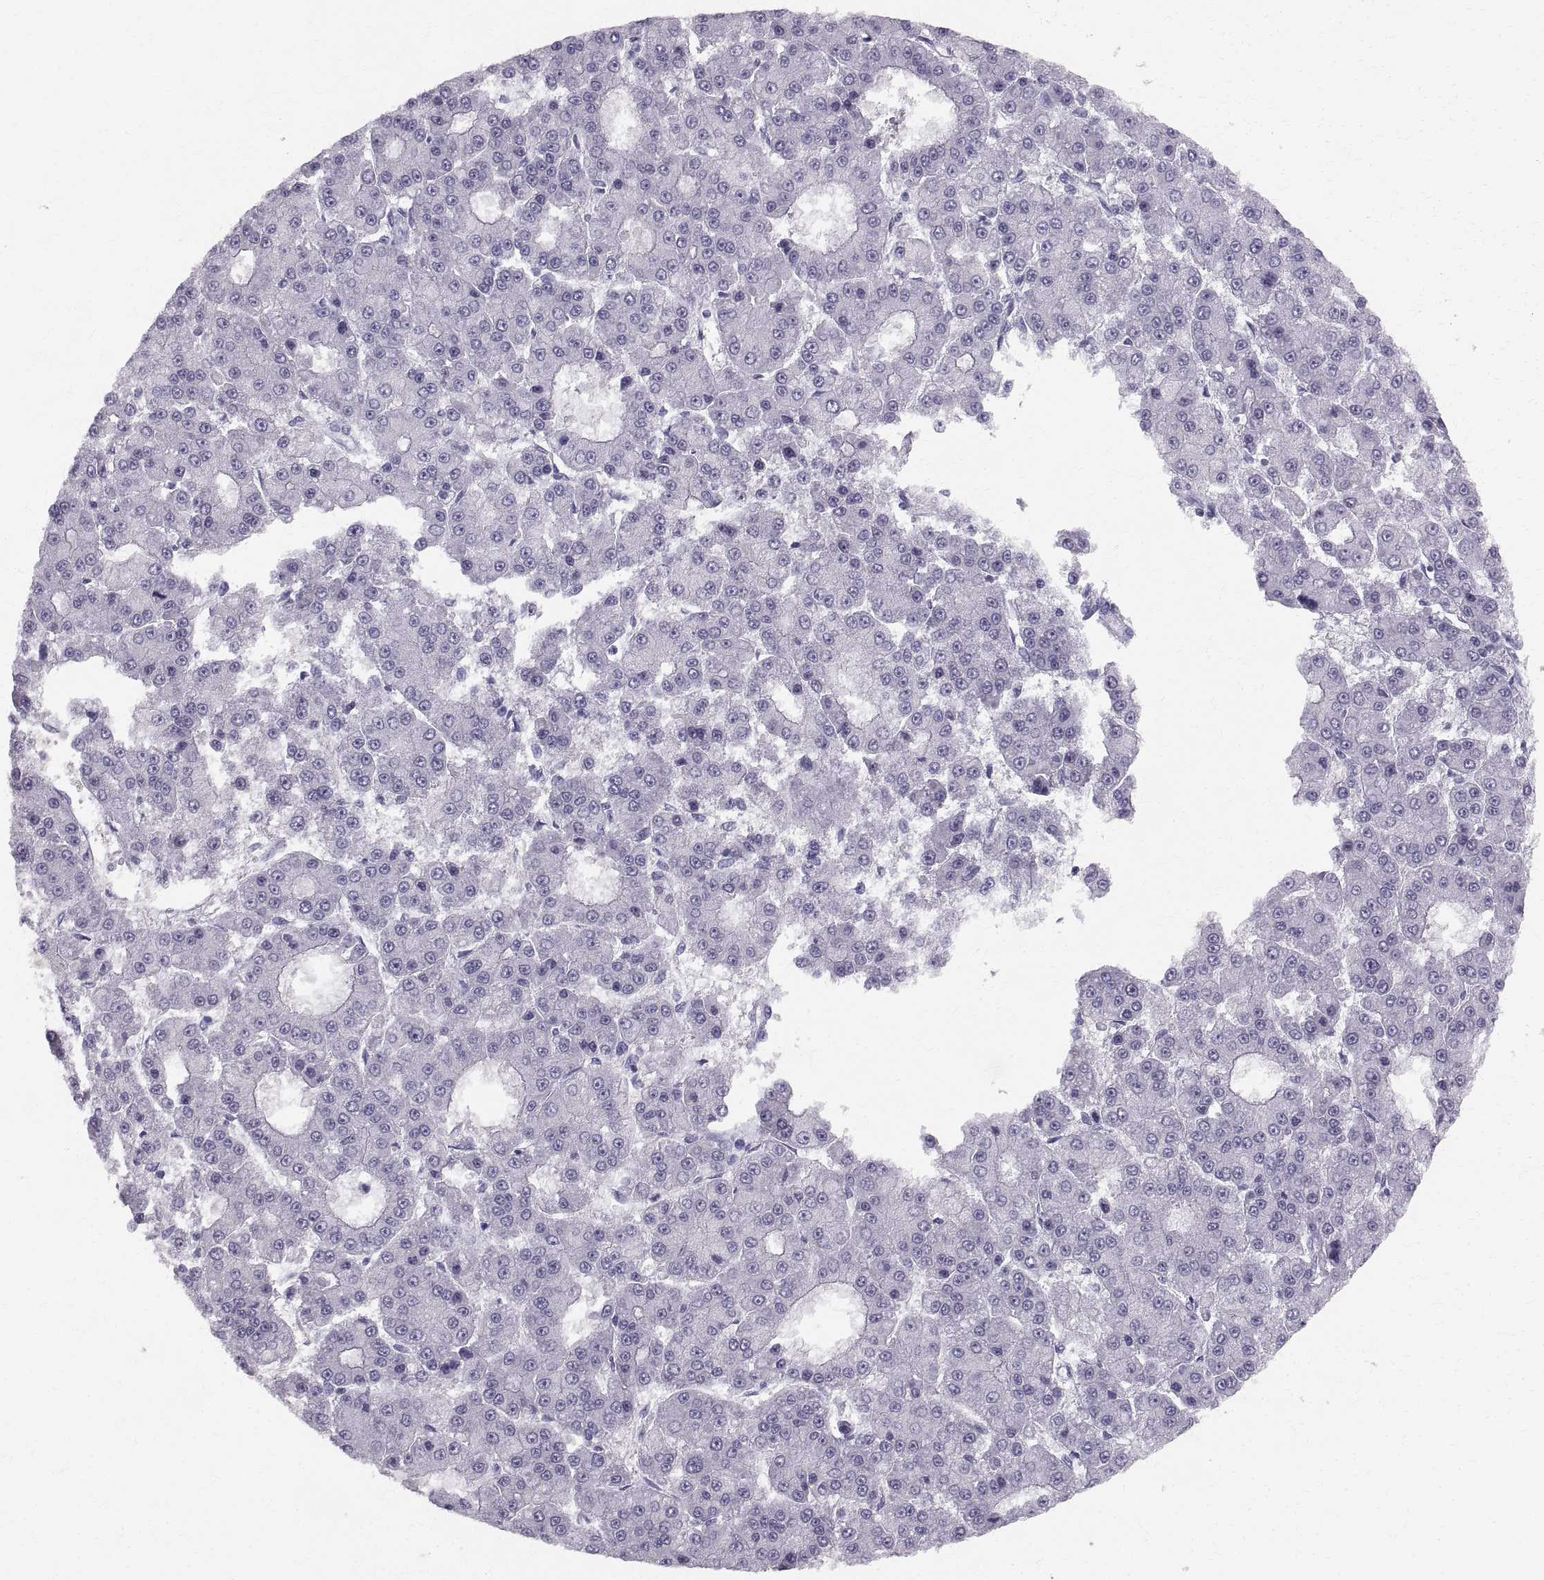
{"staining": {"intensity": "negative", "quantity": "none", "location": "none"}, "tissue": "liver cancer", "cell_type": "Tumor cells", "image_type": "cancer", "snomed": [{"axis": "morphology", "description": "Carcinoma, Hepatocellular, NOS"}, {"axis": "topography", "description": "Liver"}], "caption": "The photomicrograph reveals no staining of tumor cells in liver cancer. Brightfield microscopy of immunohistochemistry (IHC) stained with DAB (3,3'-diaminobenzidine) (brown) and hematoxylin (blue), captured at high magnification.", "gene": "SLC22A6", "patient": {"sex": "male", "age": 70}}